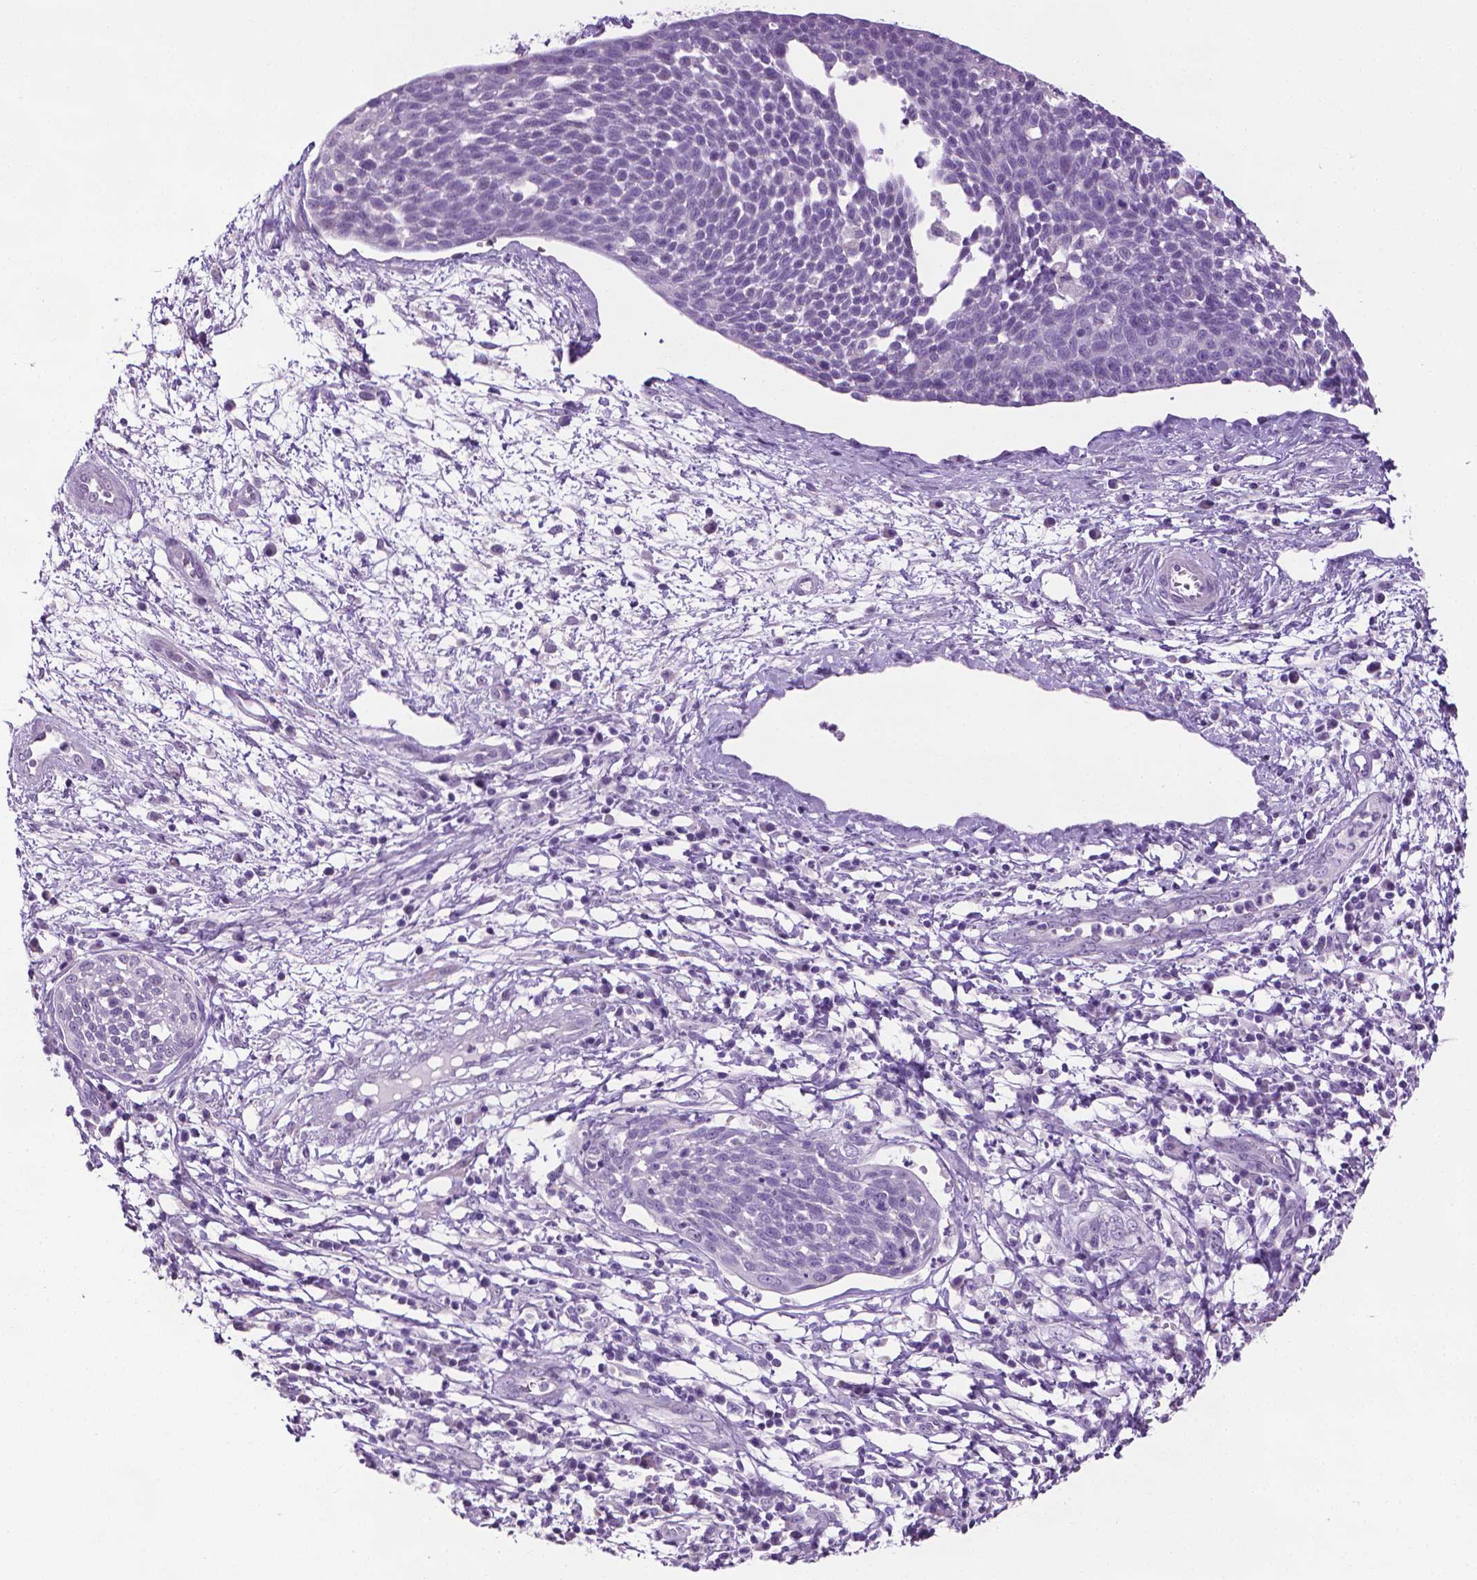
{"staining": {"intensity": "negative", "quantity": "none", "location": "none"}, "tissue": "cervical cancer", "cell_type": "Tumor cells", "image_type": "cancer", "snomed": [{"axis": "morphology", "description": "Squamous cell carcinoma, NOS"}, {"axis": "topography", "description": "Cervix"}], "caption": "A photomicrograph of human cervical cancer is negative for staining in tumor cells.", "gene": "DNAI7", "patient": {"sex": "female", "age": 34}}